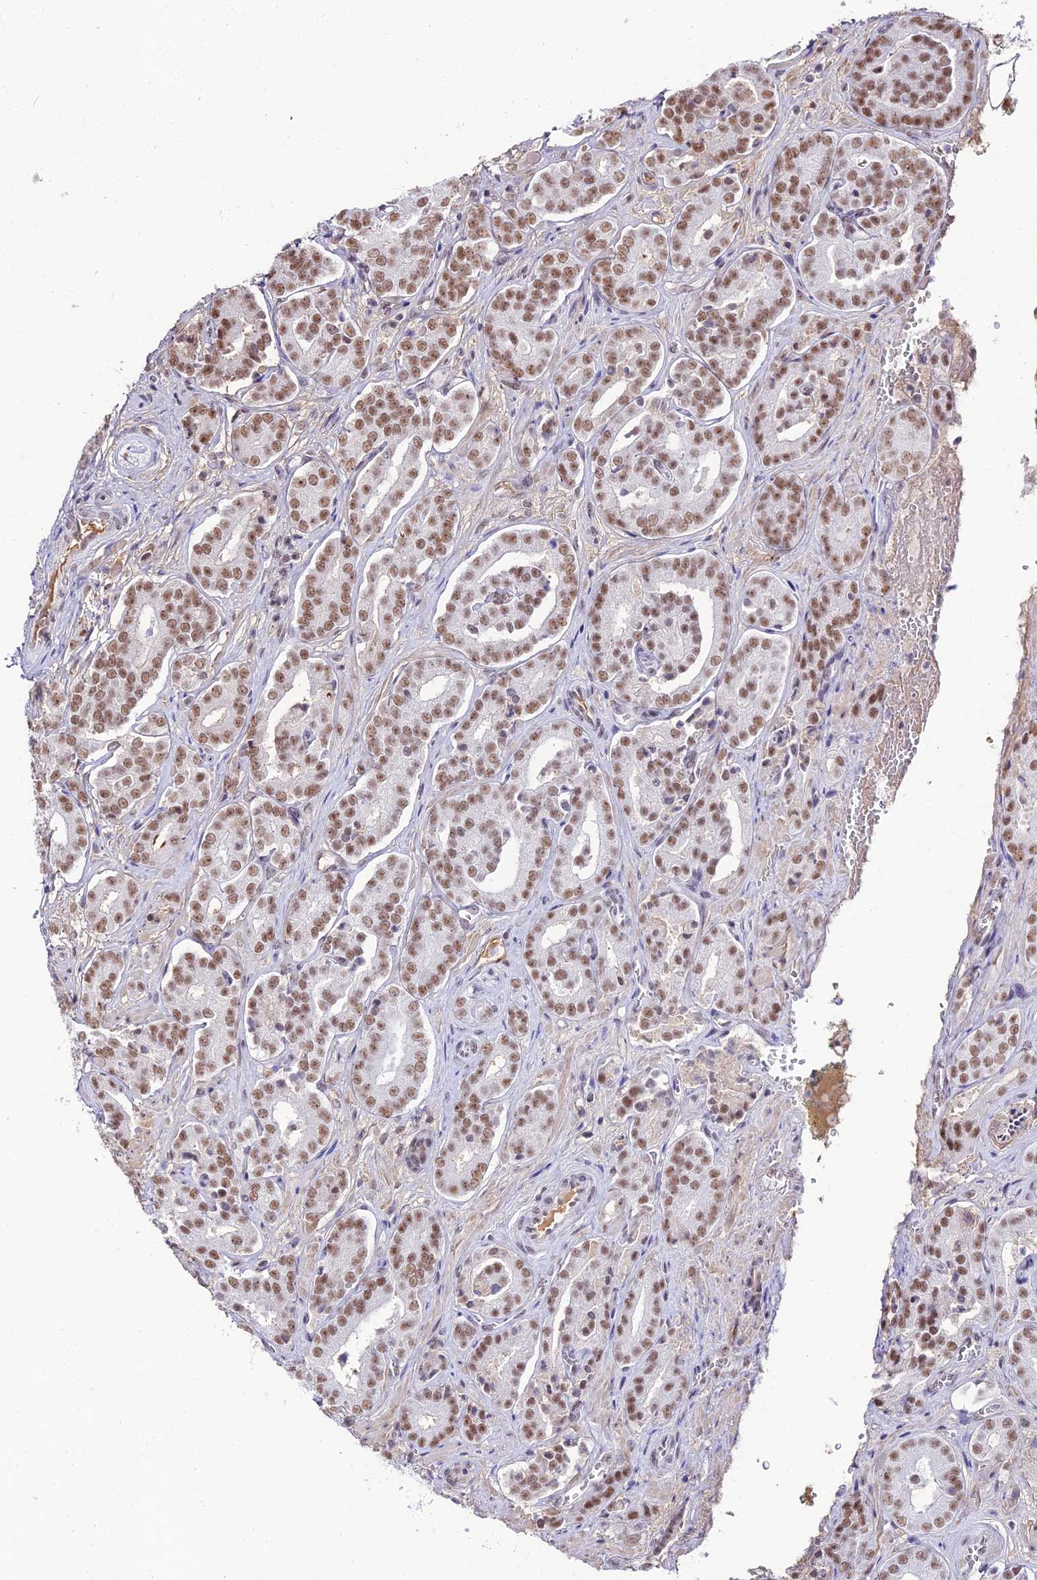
{"staining": {"intensity": "moderate", "quantity": ">75%", "location": "nuclear"}, "tissue": "prostate cancer", "cell_type": "Tumor cells", "image_type": "cancer", "snomed": [{"axis": "morphology", "description": "Adenocarcinoma, High grade"}, {"axis": "topography", "description": "Prostate"}], "caption": "Immunohistochemical staining of human prostate adenocarcinoma (high-grade) exhibits medium levels of moderate nuclear staining in approximately >75% of tumor cells.", "gene": "RBM12", "patient": {"sex": "male", "age": 66}}